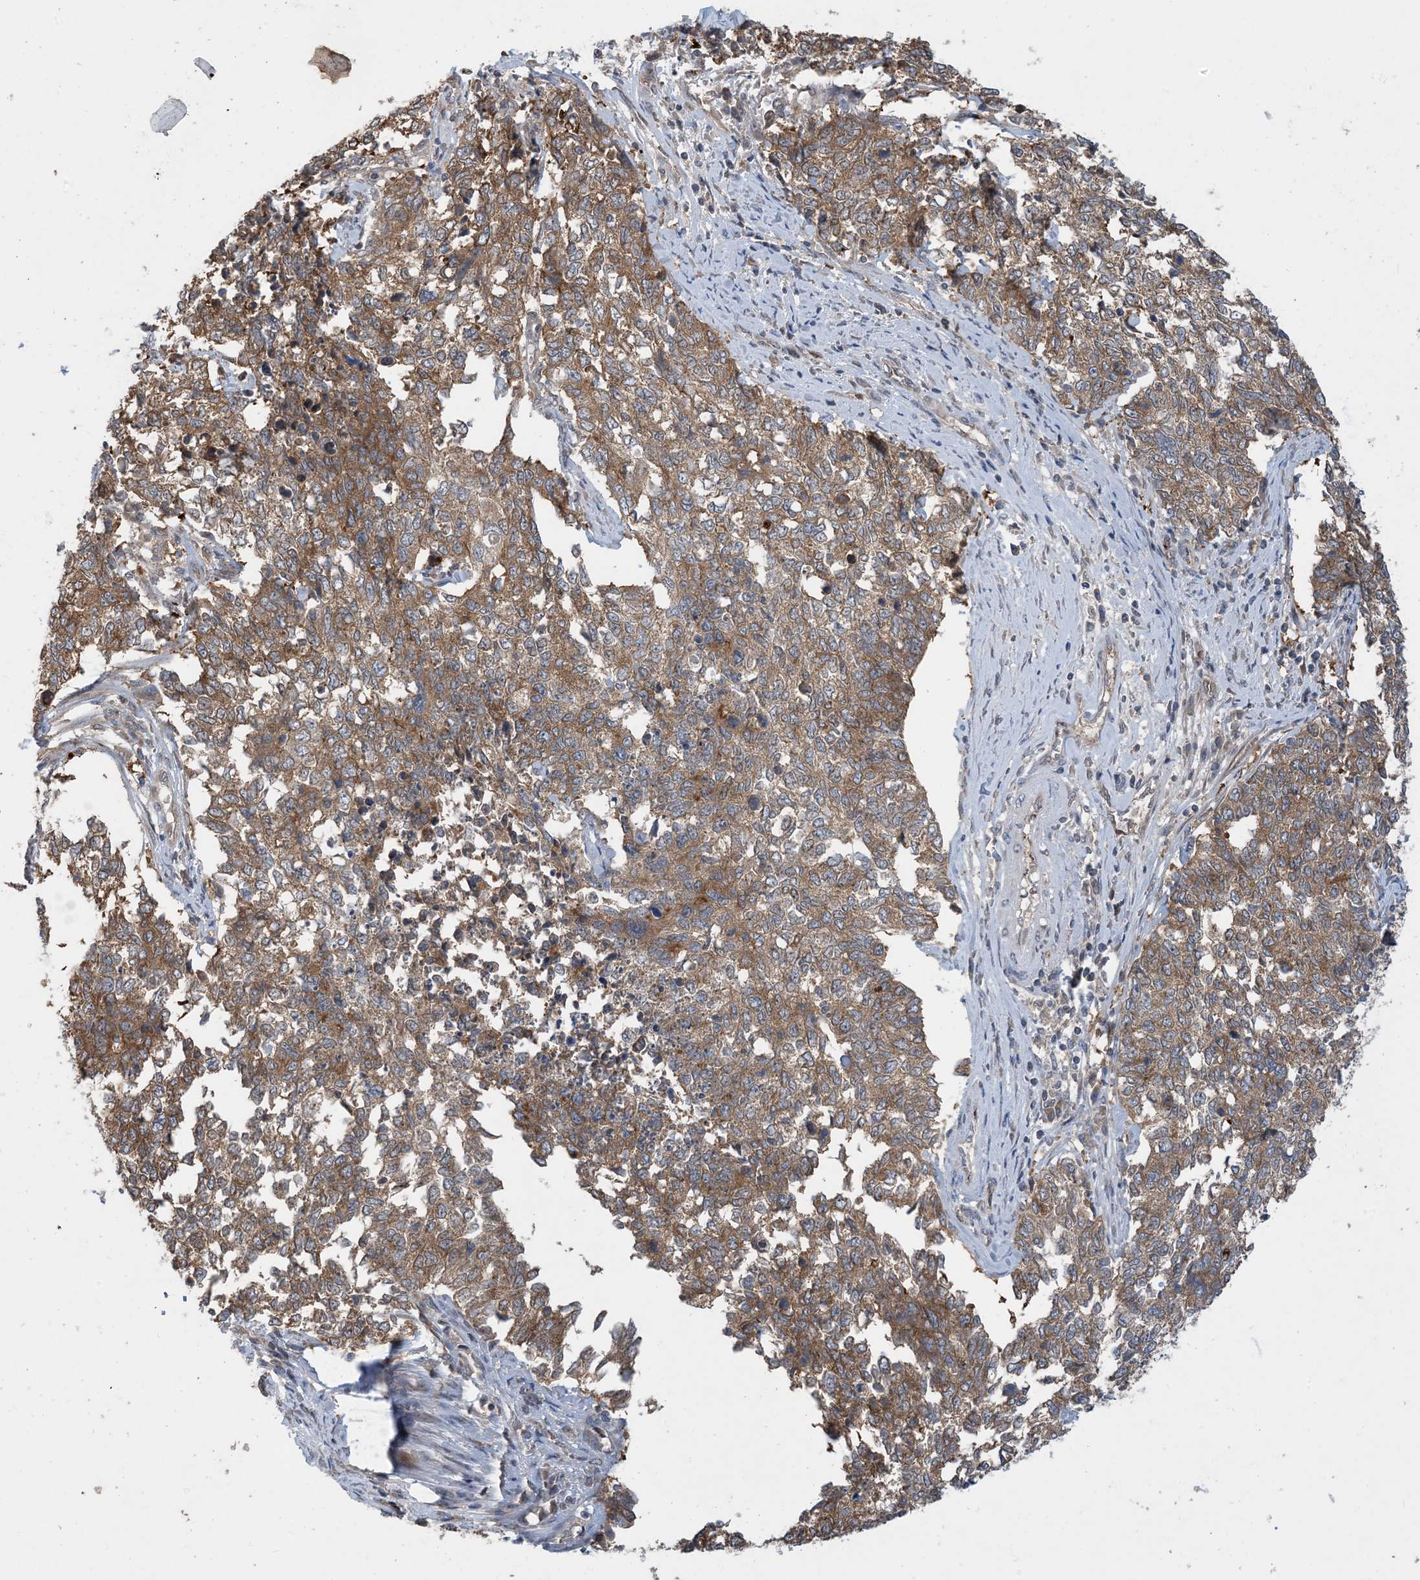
{"staining": {"intensity": "moderate", "quantity": ">75%", "location": "cytoplasmic/membranous"}, "tissue": "cervical cancer", "cell_type": "Tumor cells", "image_type": "cancer", "snomed": [{"axis": "morphology", "description": "Squamous cell carcinoma, NOS"}, {"axis": "topography", "description": "Cervix"}], "caption": "High-magnification brightfield microscopy of squamous cell carcinoma (cervical) stained with DAB (3,3'-diaminobenzidine) (brown) and counterstained with hematoxylin (blue). tumor cells exhibit moderate cytoplasmic/membranous positivity is appreciated in about>75% of cells. The protein is stained brown, and the nuclei are stained in blue (DAB IHC with brightfield microscopy, high magnification).", "gene": "TINAG", "patient": {"sex": "female", "age": 63}}